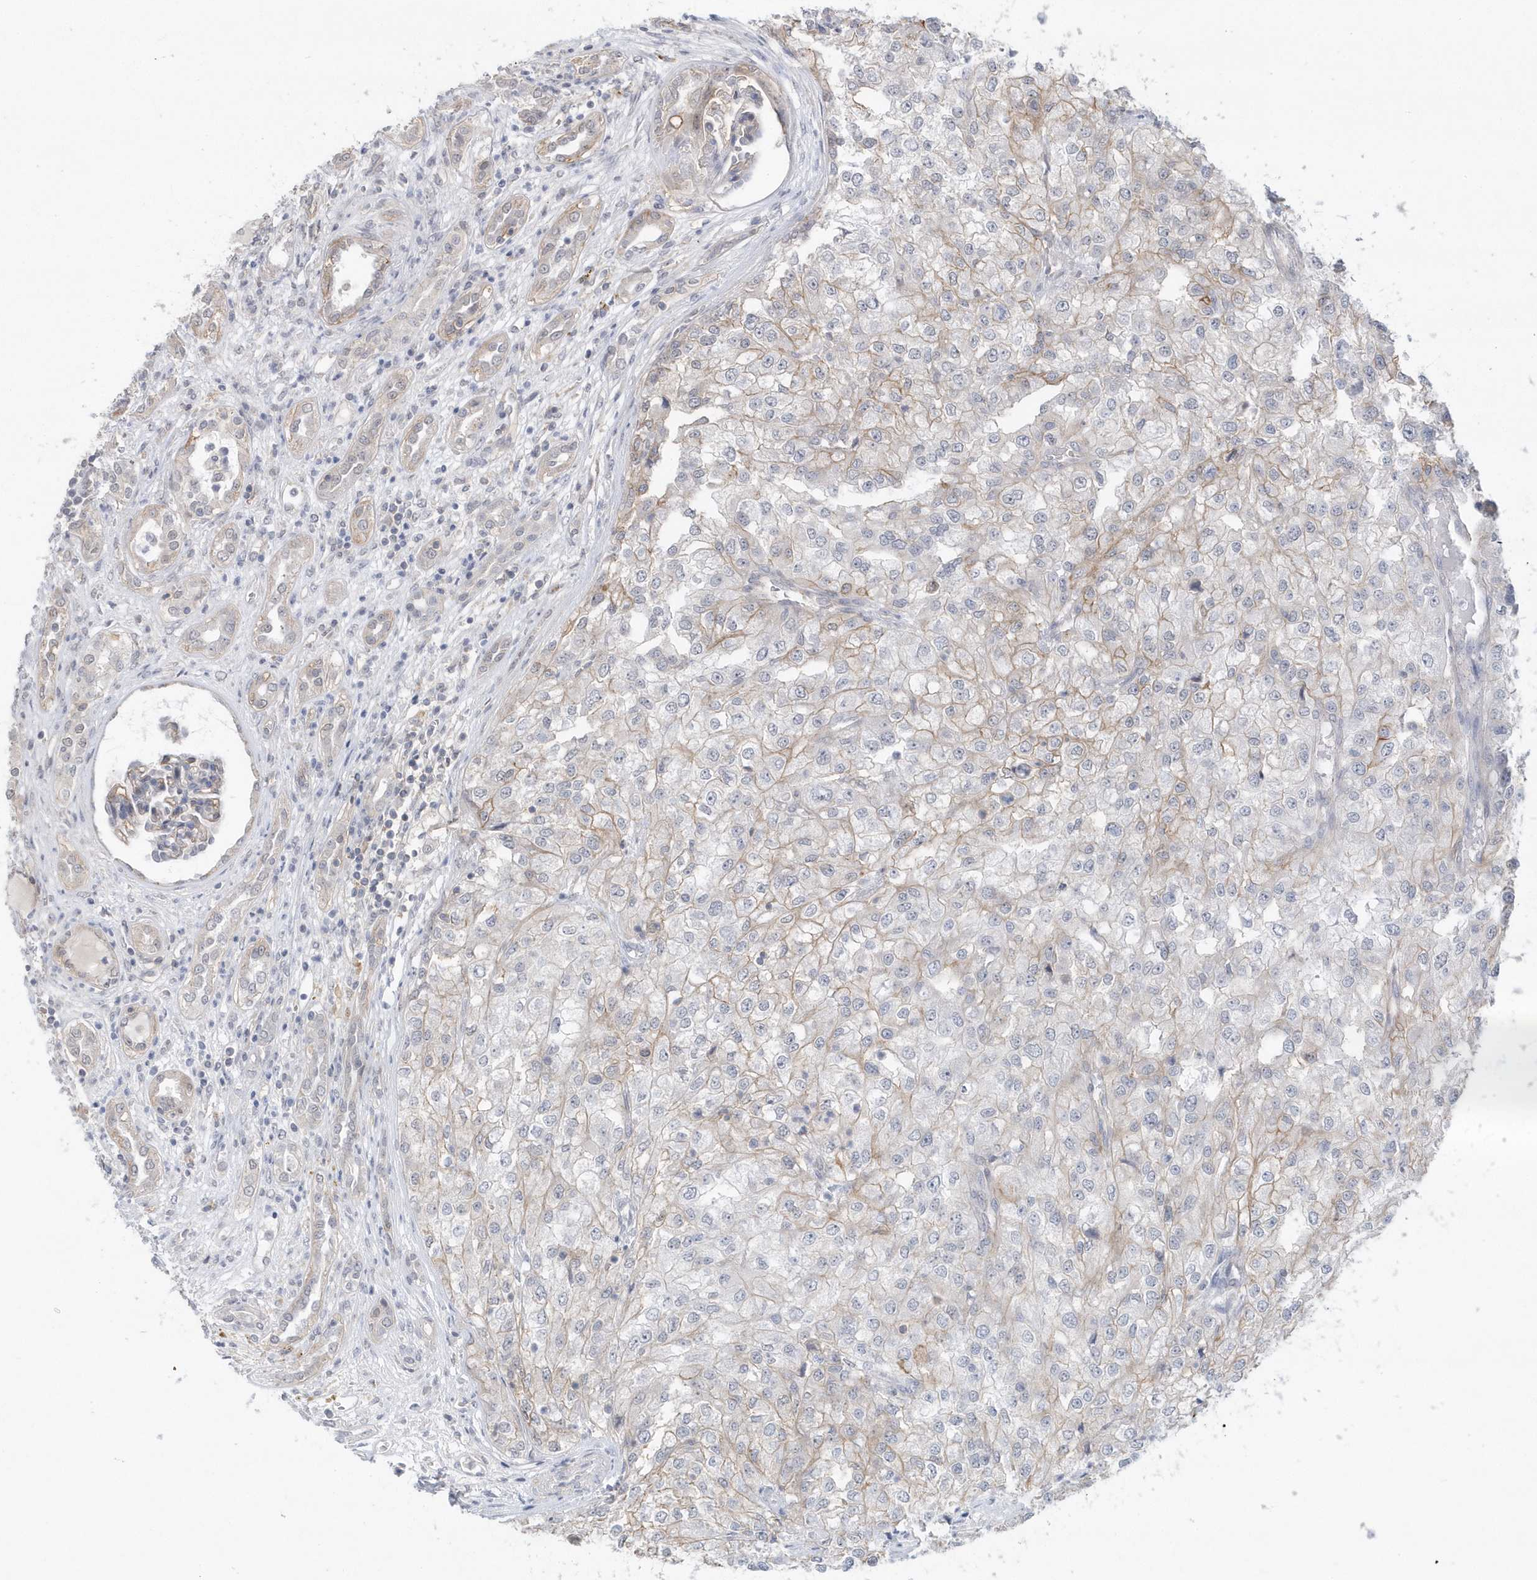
{"staining": {"intensity": "weak", "quantity": "25%-75%", "location": "cytoplasmic/membranous"}, "tissue": "renal cancer", "cell_type": "Tumor cells", "image_type": "cancer", "snomed": [{"axis": "morphology", "description": "Adenocarcinoma, NOS"}, {"axis": "topography", "description": "Kidney"}], "caption": "A high-resolution histopathology image shows IHC staining of renal cancer (adenocarcinoma), which reveals weak cytoplasmic/membranous staining in about 25%-75% of tumor cells. The staining was performed using DAB (3,3'-diaminobenzidine) to visualize the protein expression in brown, while the nuclei were stained in blue with hematoxylin (Magnification: 20x).", "gene": "CRIP3", "patient": {"sex": "female", "age": 54}}